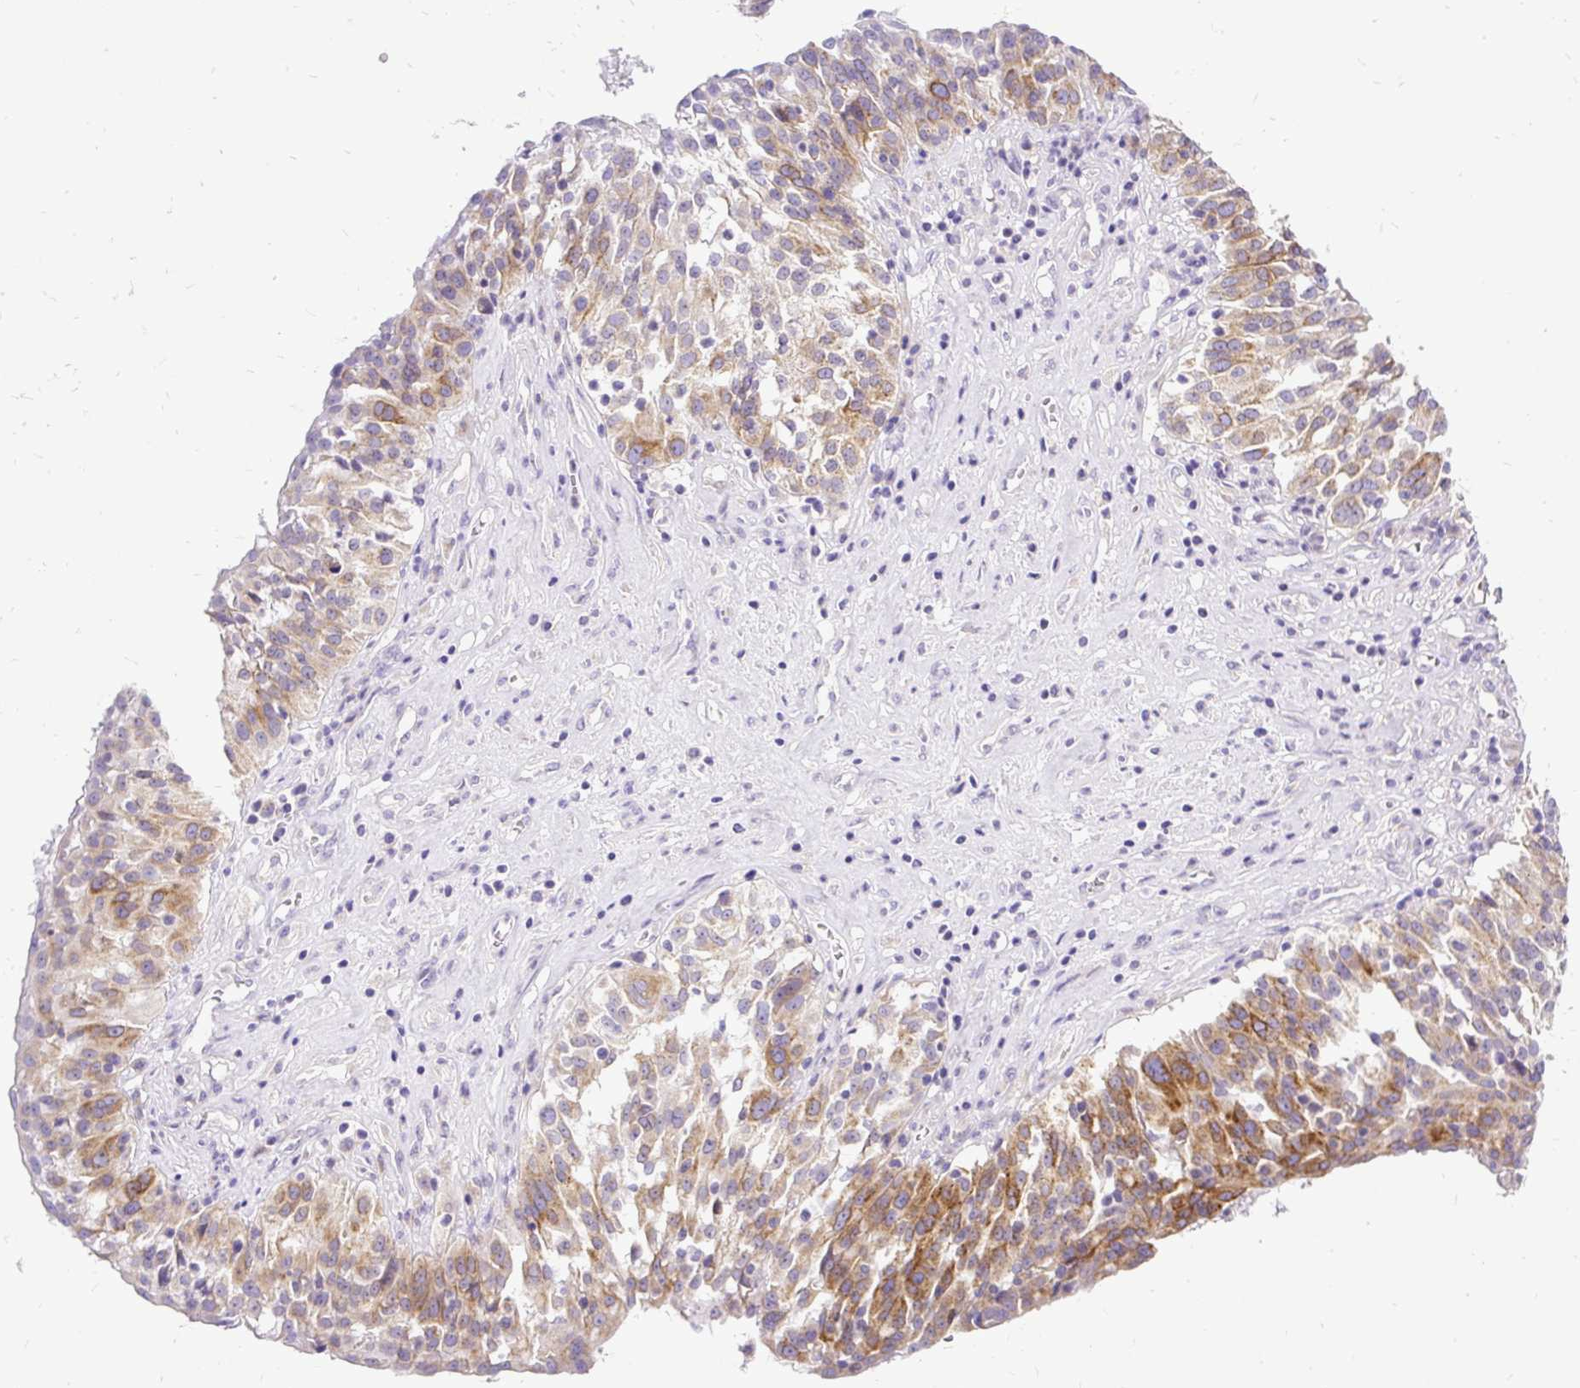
{"staining": {"intensity": "moderate", "quantity": "25%-75%", "location": "cytoplasmic/membranous"}, "tissue": "ovarian cancer", "cell_type": "Tumor cells", "image_type": "cancer", "snomed": [{"axis": "morphology", "description": "Cystadenocarcinoma, serous, NOS"}, {"axis": "topography", "description": "Ovary"}], "caption": "IHC micrograph of ovarian cancer stained for a protein (brown), which exhibits medium levels of moderate cytoplasmic/membranous positivity in approximately 25%-75% of tumor cells.", "gene": "AMFR", "patient": {"sex": "female", "age": 59}}